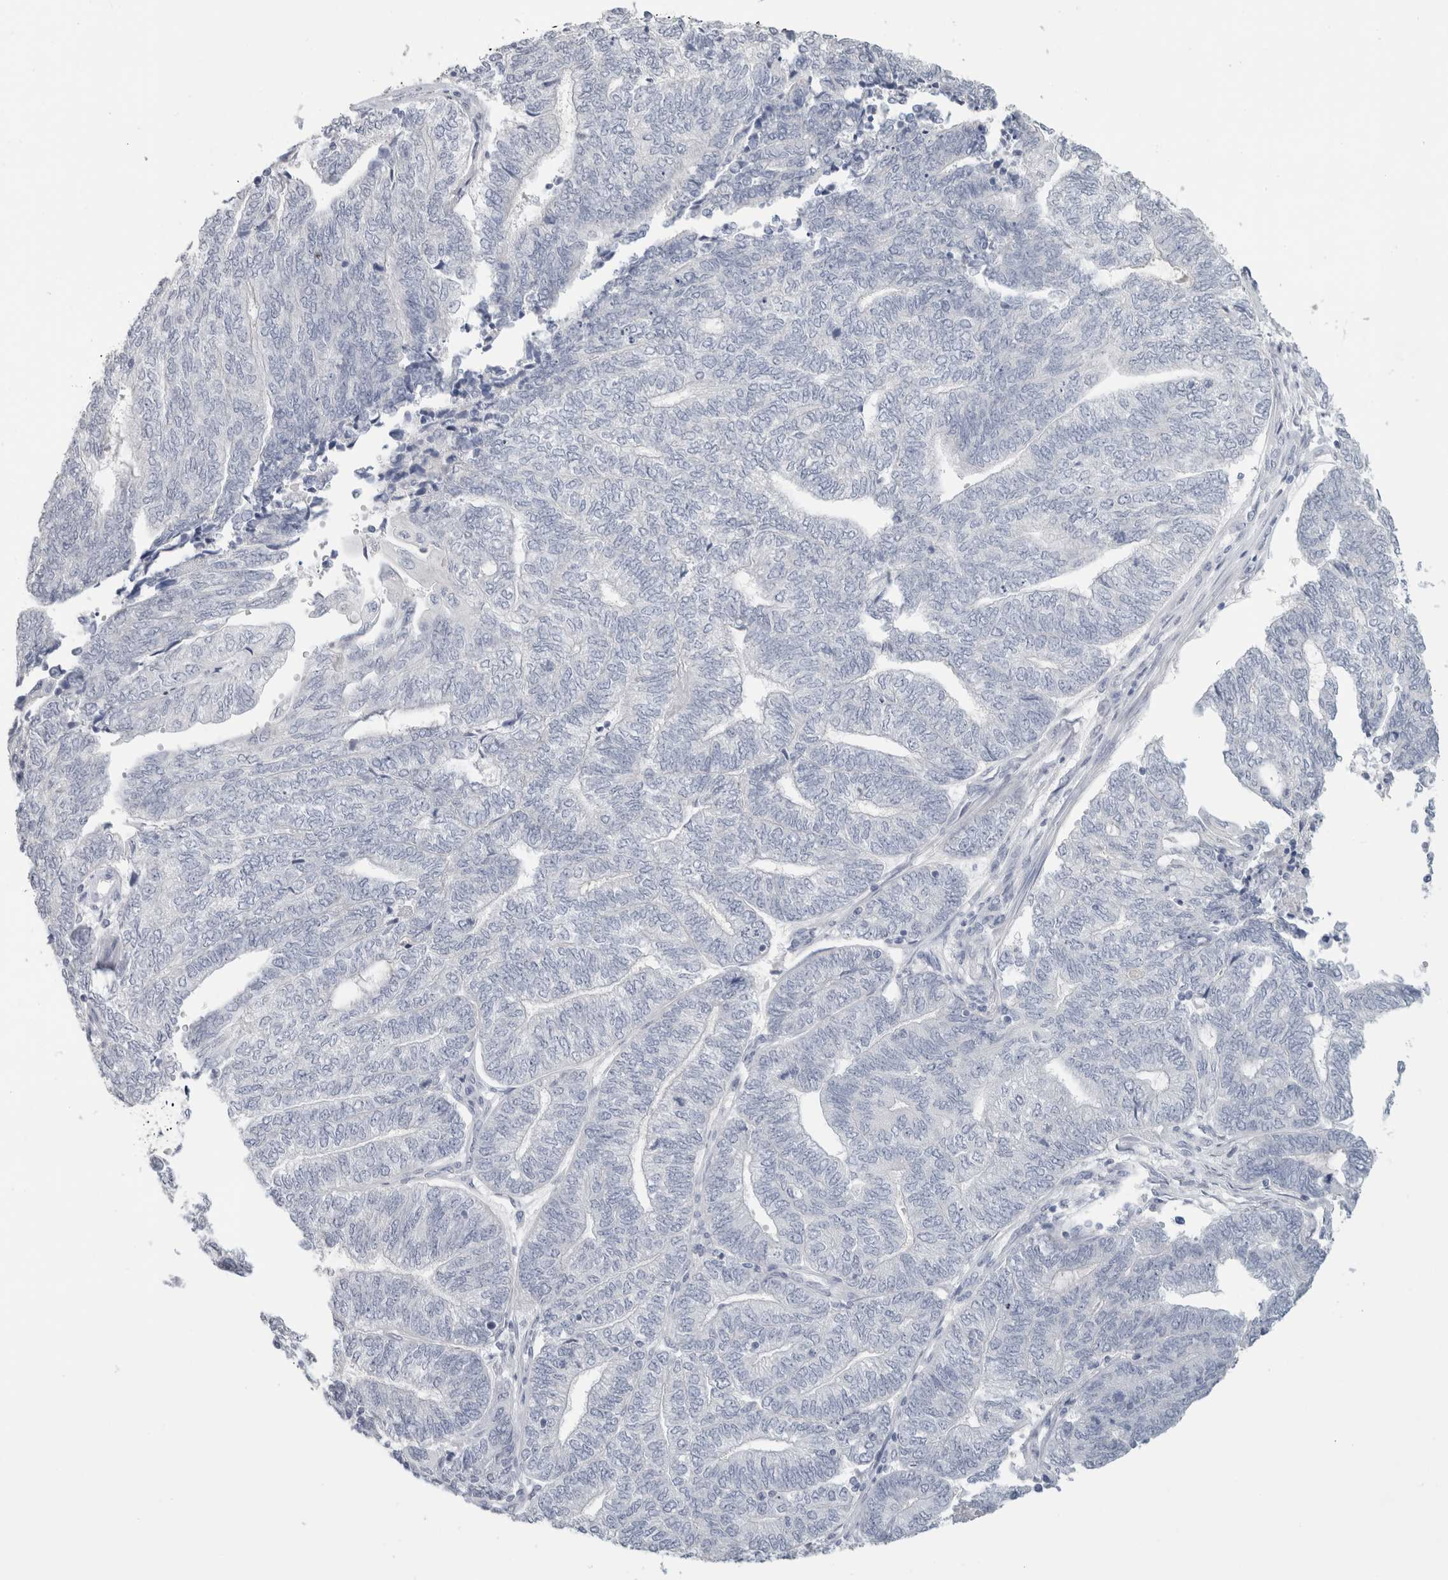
{"staining": {"intensity": "negative", "quantity": "none", "location": "none"}, "tissue": "endometrial cancer", "cell_type": "Tumor cells", "image_type": "cancer", "snomed": [{"axis": "morphology", "description": "Adenocarcinoma, NOS"}, {"axis": "topography", "description": "Uterus"}, {"axis": "topography", "description": "Endometrium"}], "caption": "This is an IHC histopathology image of human endometrial cancer. There is no positivity in tumor cells.", "gene": "SLC6A1", "patient": {"sex": "female", "age": 70}}